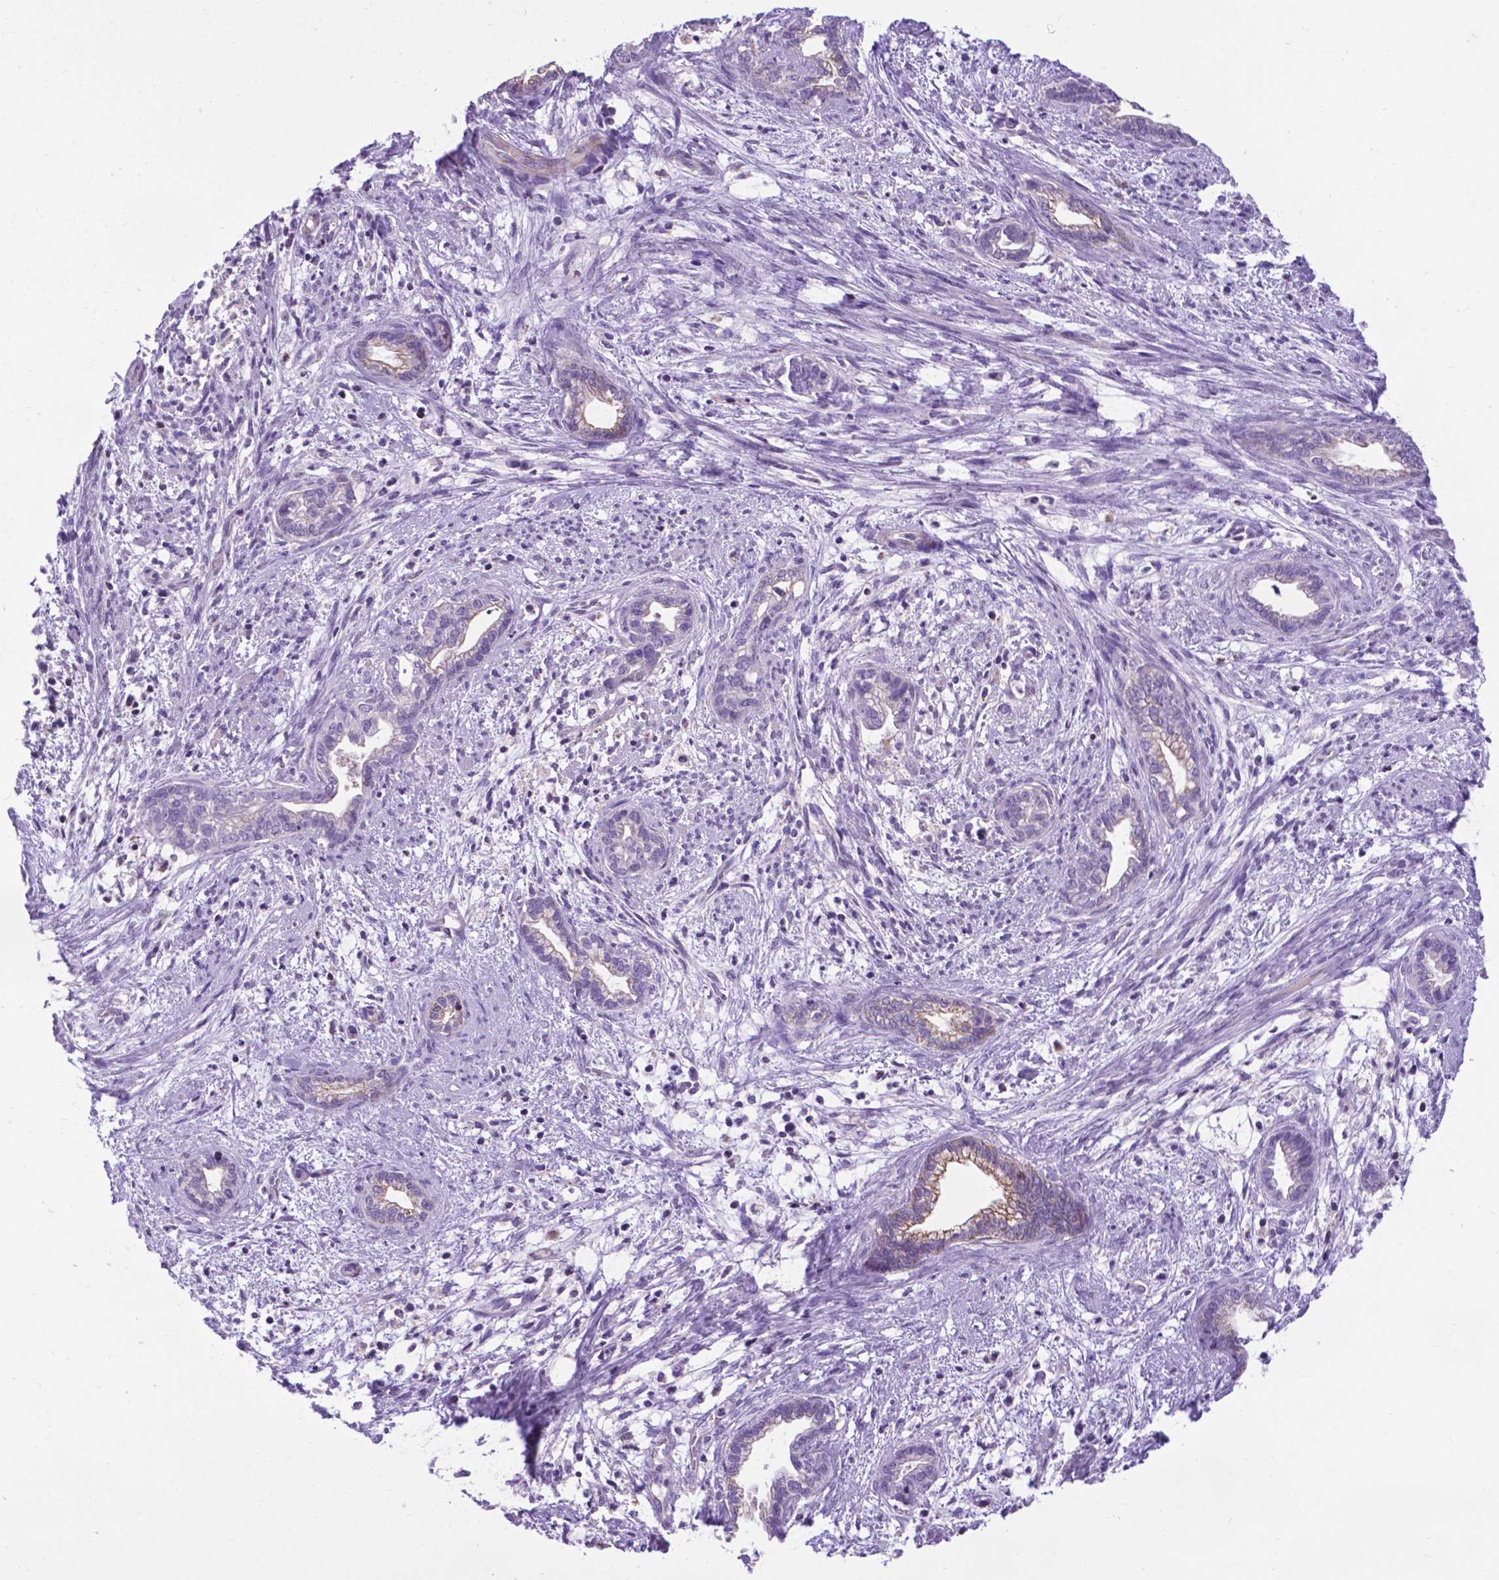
{"staining": {"intensity": "negative", "quantity": "none", "location": "none"}, "tissue": "cervical cancer", "cell_type": "Tumor cells", "image_type": "cancer", "snomed": [{"axis": "morphology", "description": "Adenocarcinoma, NOS"}, {"axis": "topography", "description": "Cervix"}], "caption": "Adenocarcinoma (cervical) stained for a protein using IHC shows no staining tumor cells.", "gene": "POU3F3", "patient": {"sex": "female", "age": 62}}